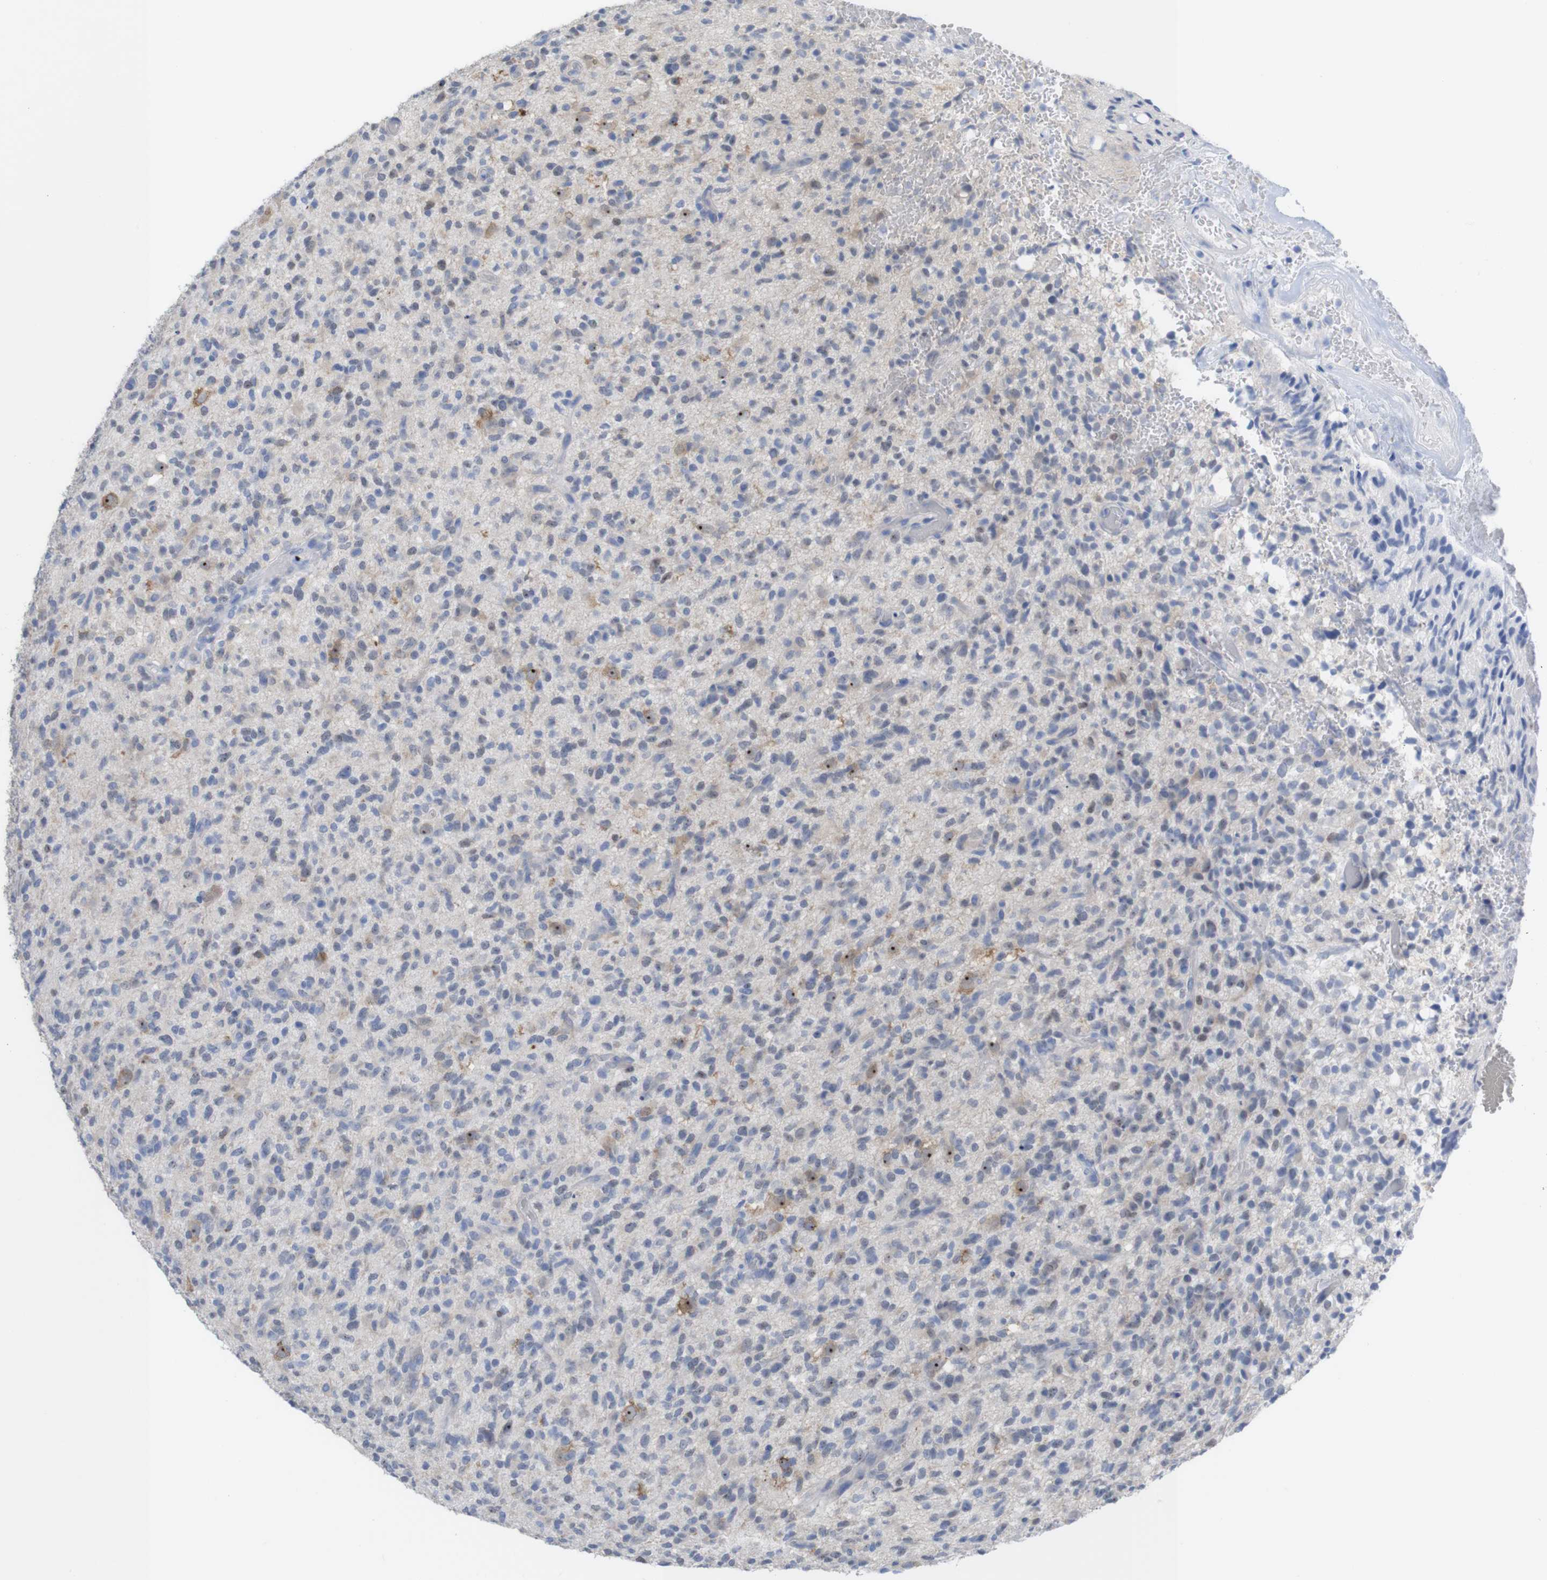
{"staining": {"intensity": "weak", "quantity": "<25%", "location": "cytoplasmic/membranous,nuclear"}, "tissue": "glioma", "cell_type": "Tumor cells", "image_type": "cancer", "snomed": [{"axis": "morphology", "description": "Glioma, malignant, High grade"}, {"axis": "topography", "description": "Brain"}], "caption": "Immunohistochemistry of glioma shows no staining in tumor cells.", "gene": "PNMA1", "patient": {"sex": "male", "age": 71}}